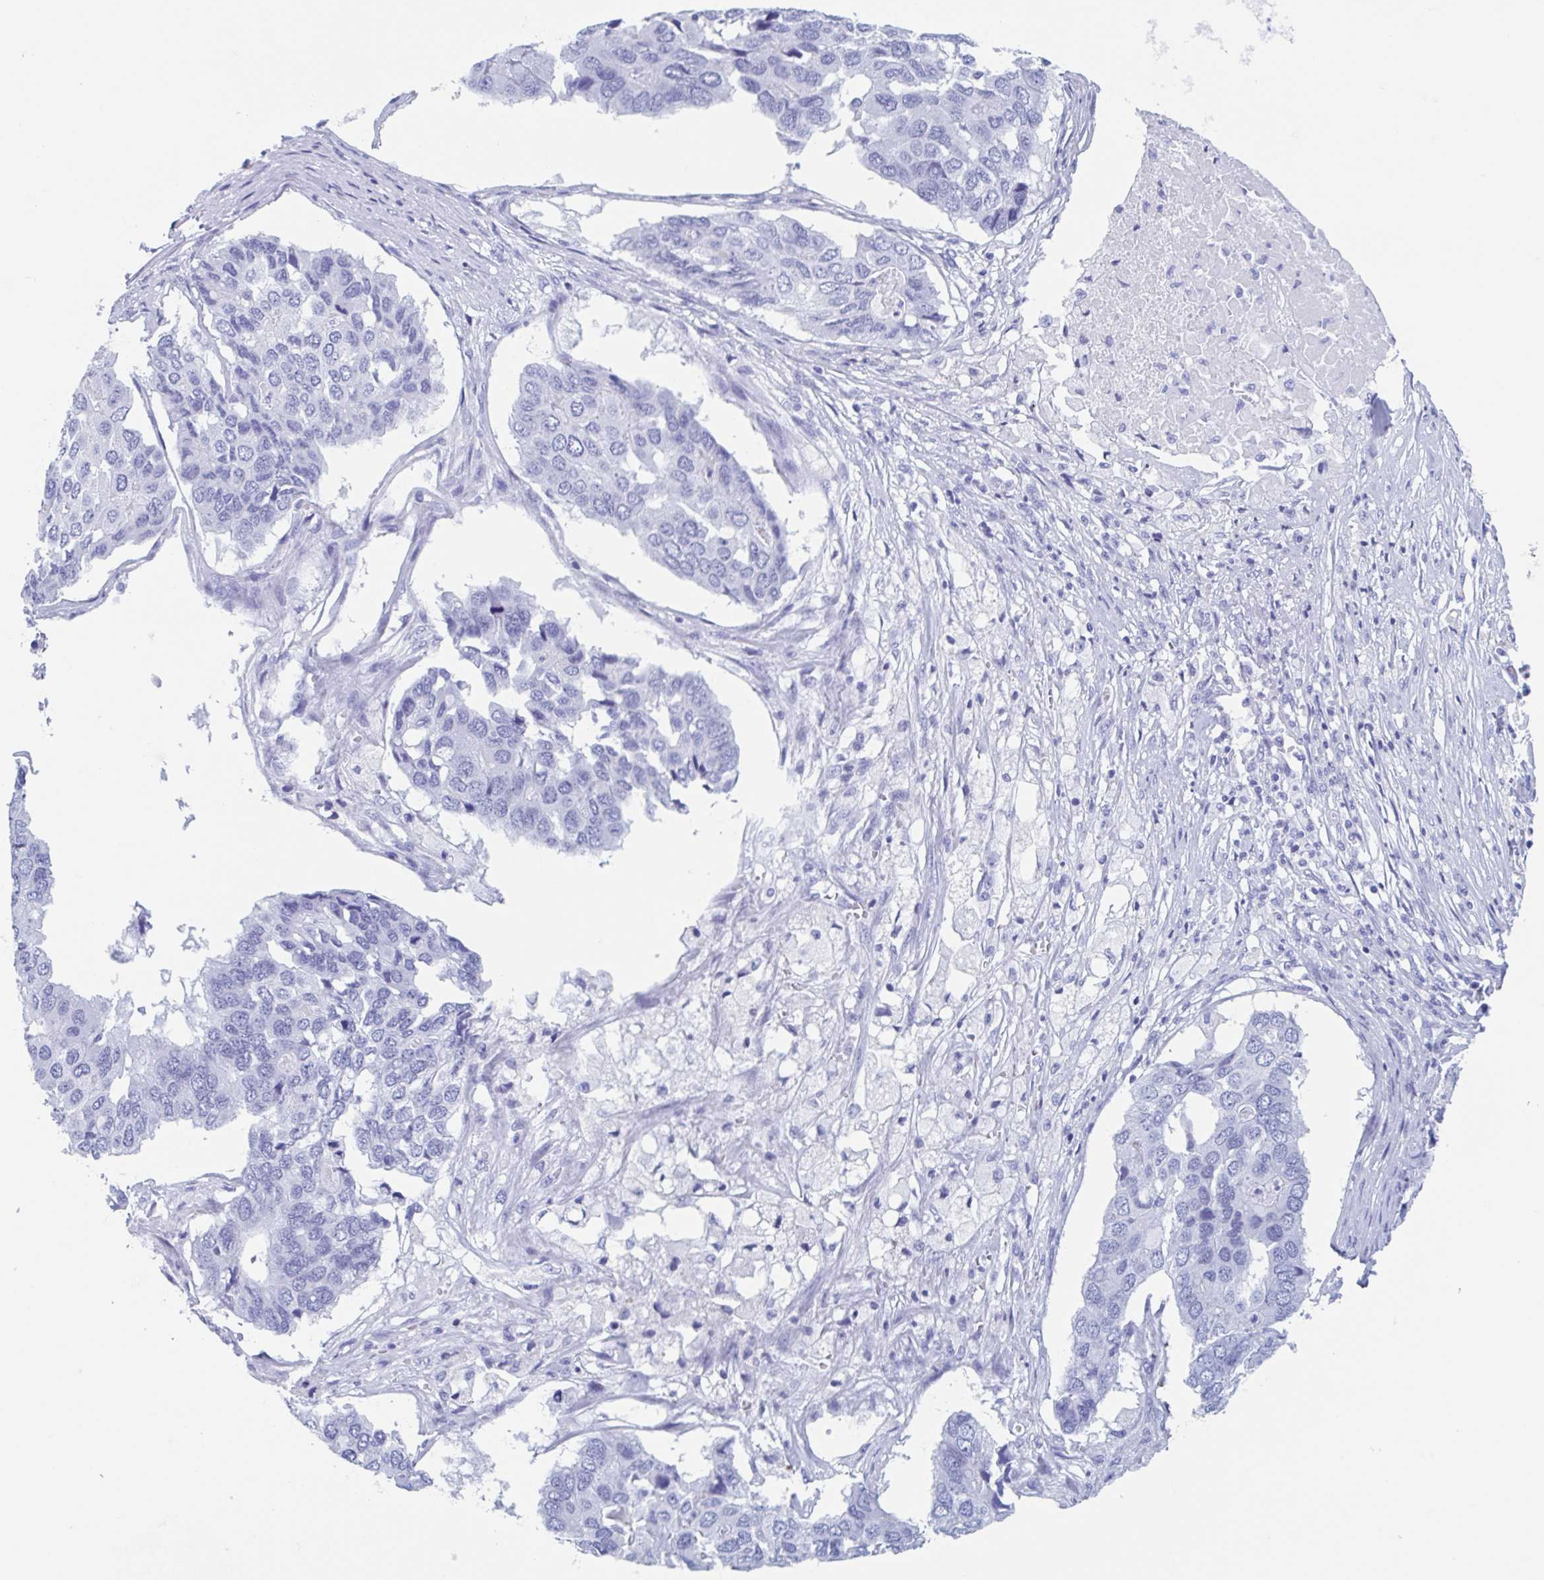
{"staining": {"intensity": "negative", "quantity": "none", "location": "none"}, "tissue": "pancreatic cancer", "cell_type": "Tumor cells", "image_type": "cancer", "snomed": [{"axis": "morphology", "description": "Adenocarcinoma, NOS"}, {"axis": "topography", "description": "Pancreas"}], "caption": "Tumor cells show no significant positivity in pancreatic adenocarcinoma.", "gene": "HDGFL1", "patient": {"sex": "male", "age": 50}}